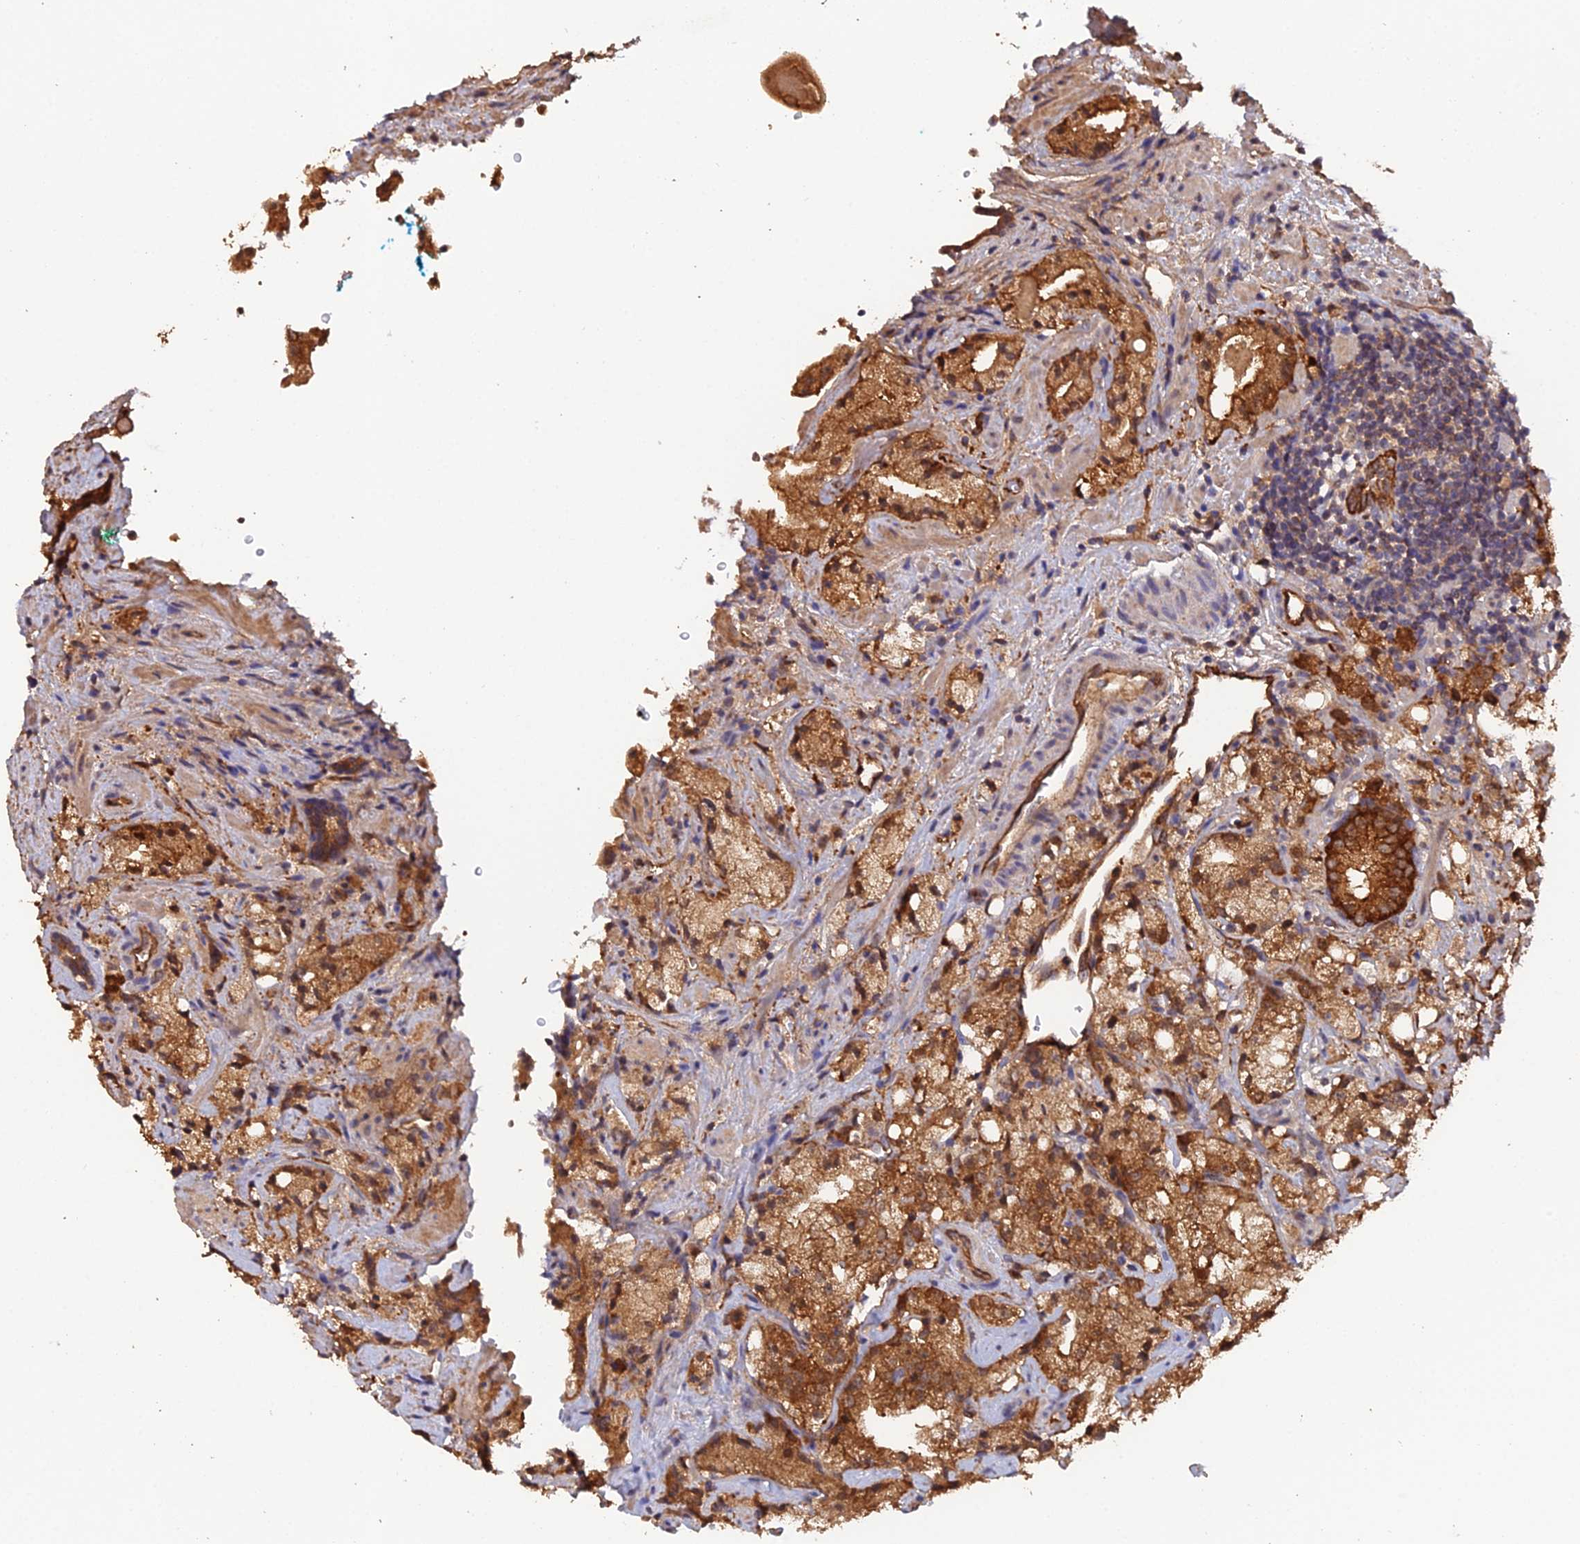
{"staining": {"intensity": "strong", "quantity": ">75%", "location": "cytoplasmic/membranous,nuclear"}, "tissue": "prostate cancer", "cell_type": "Tumor cells", "image_type": "cancer", "snomed": [{"axis": "morphology", "description": "Adenocarcinoma, High grade"}, {"axis": "topography", "description": "Prostate"}], "caption": "IHC (DAB (3,3'-diaminobenzidine)) staining of high-grade adenocarcinoma (prostate) exhibits strong cytoplasmic/membranous and nuclear protein expression in approximately >75% of tumor cells.", "gene": "RALGAPA2", "patient": {"sex": "male", "age": 64}}